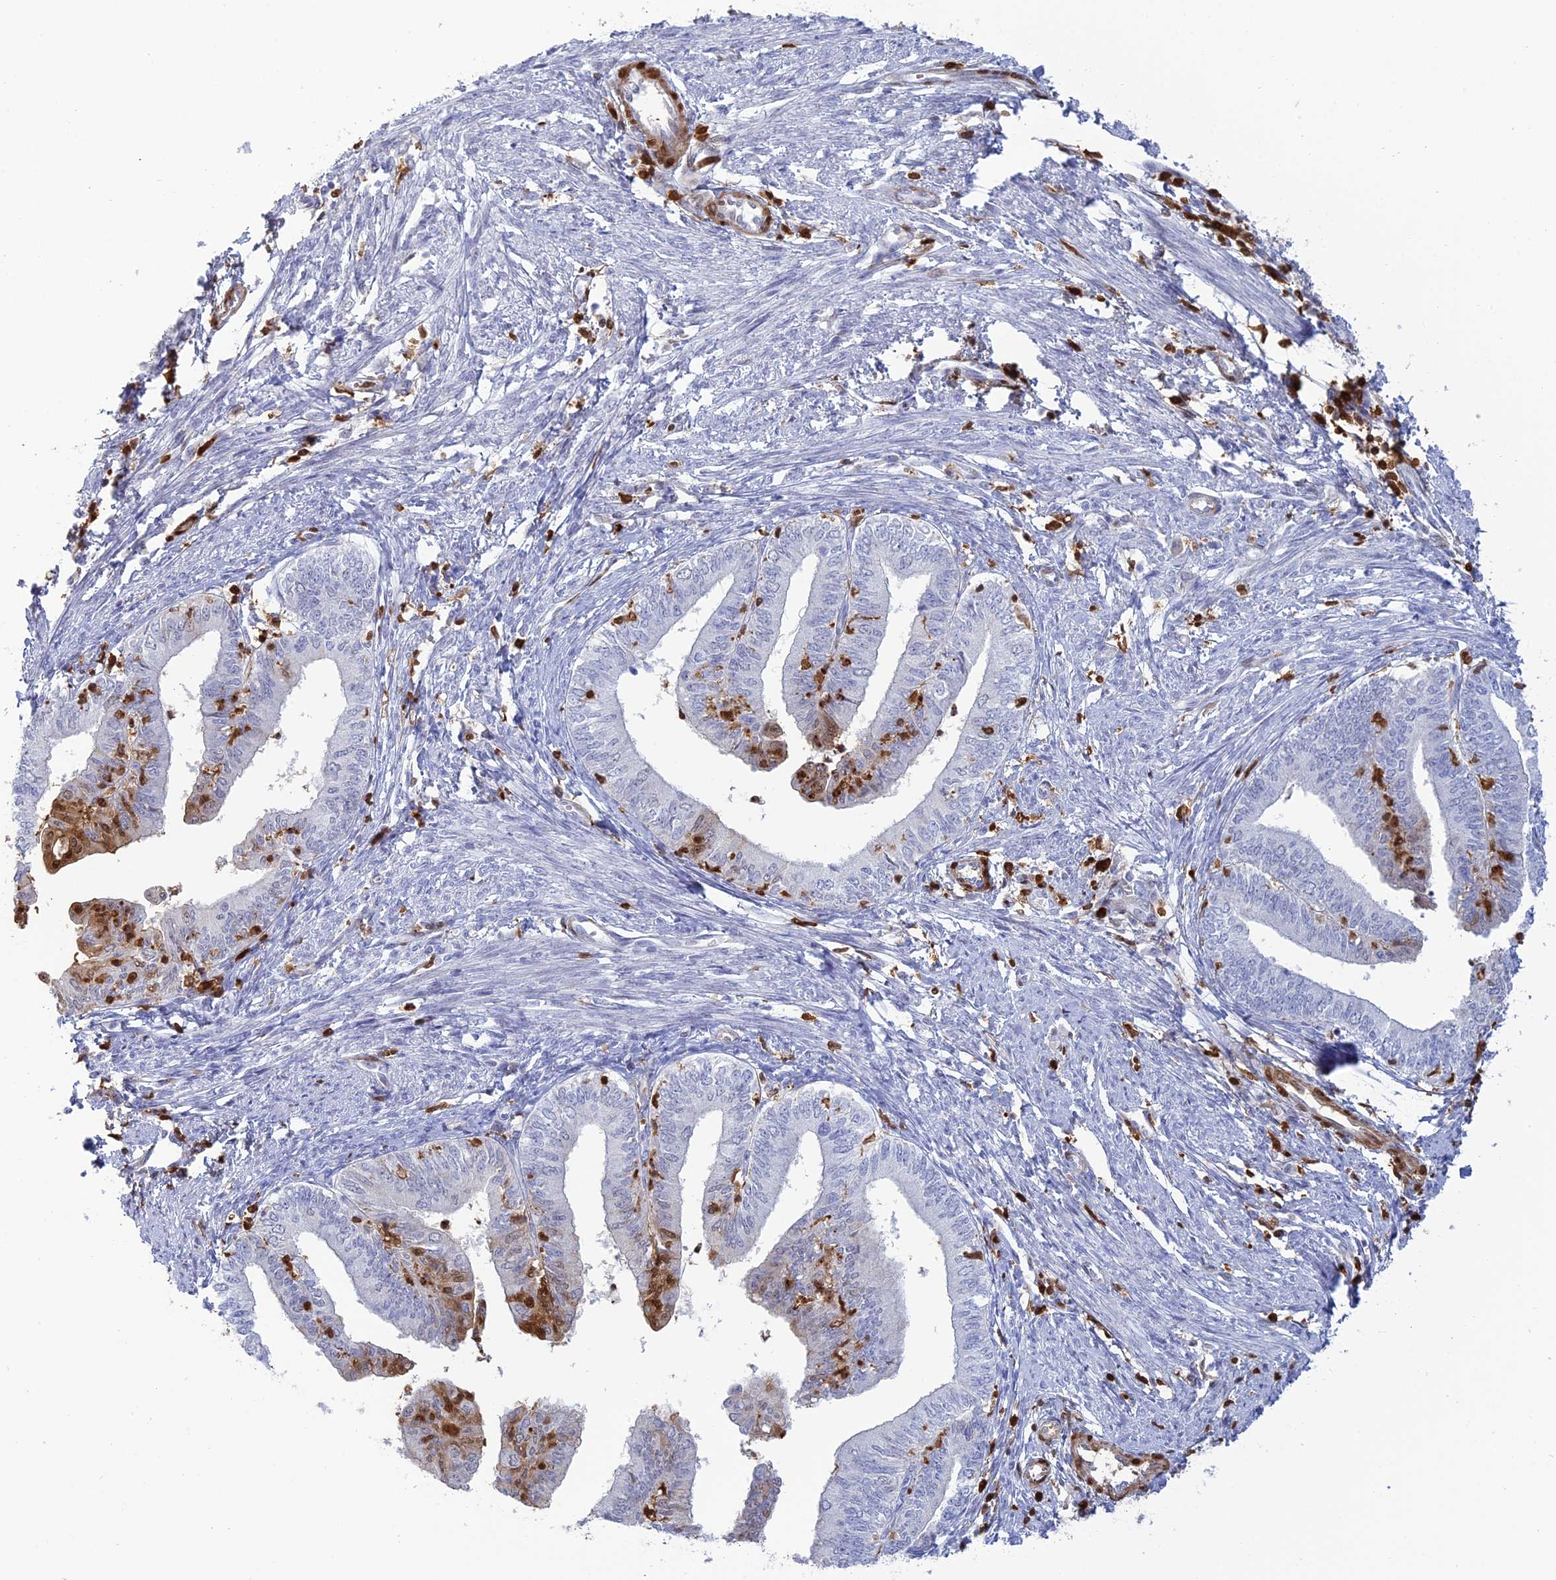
{"staining": {"intensity": "negative", "quantity": "none", "location": "none"}, "tissue": "endometrial cancer", "cell_type": "Tumor cells", "image_type": "cancer", "snomed": [{"axis": "morphology", "description": "Adenocarcinoma, NOS"}, {"axis": "topography", "description": "Endometrium"}], "caption": "IHC image of neoplastic tissue: human adenocarcinoma (endometrial) stained with DAB (3,3'-diaminobenzidine) reveals no significant protein staining in tumor cells.", "gene": "PGBD4", "patient": {"sex": "female", "age": 66}}